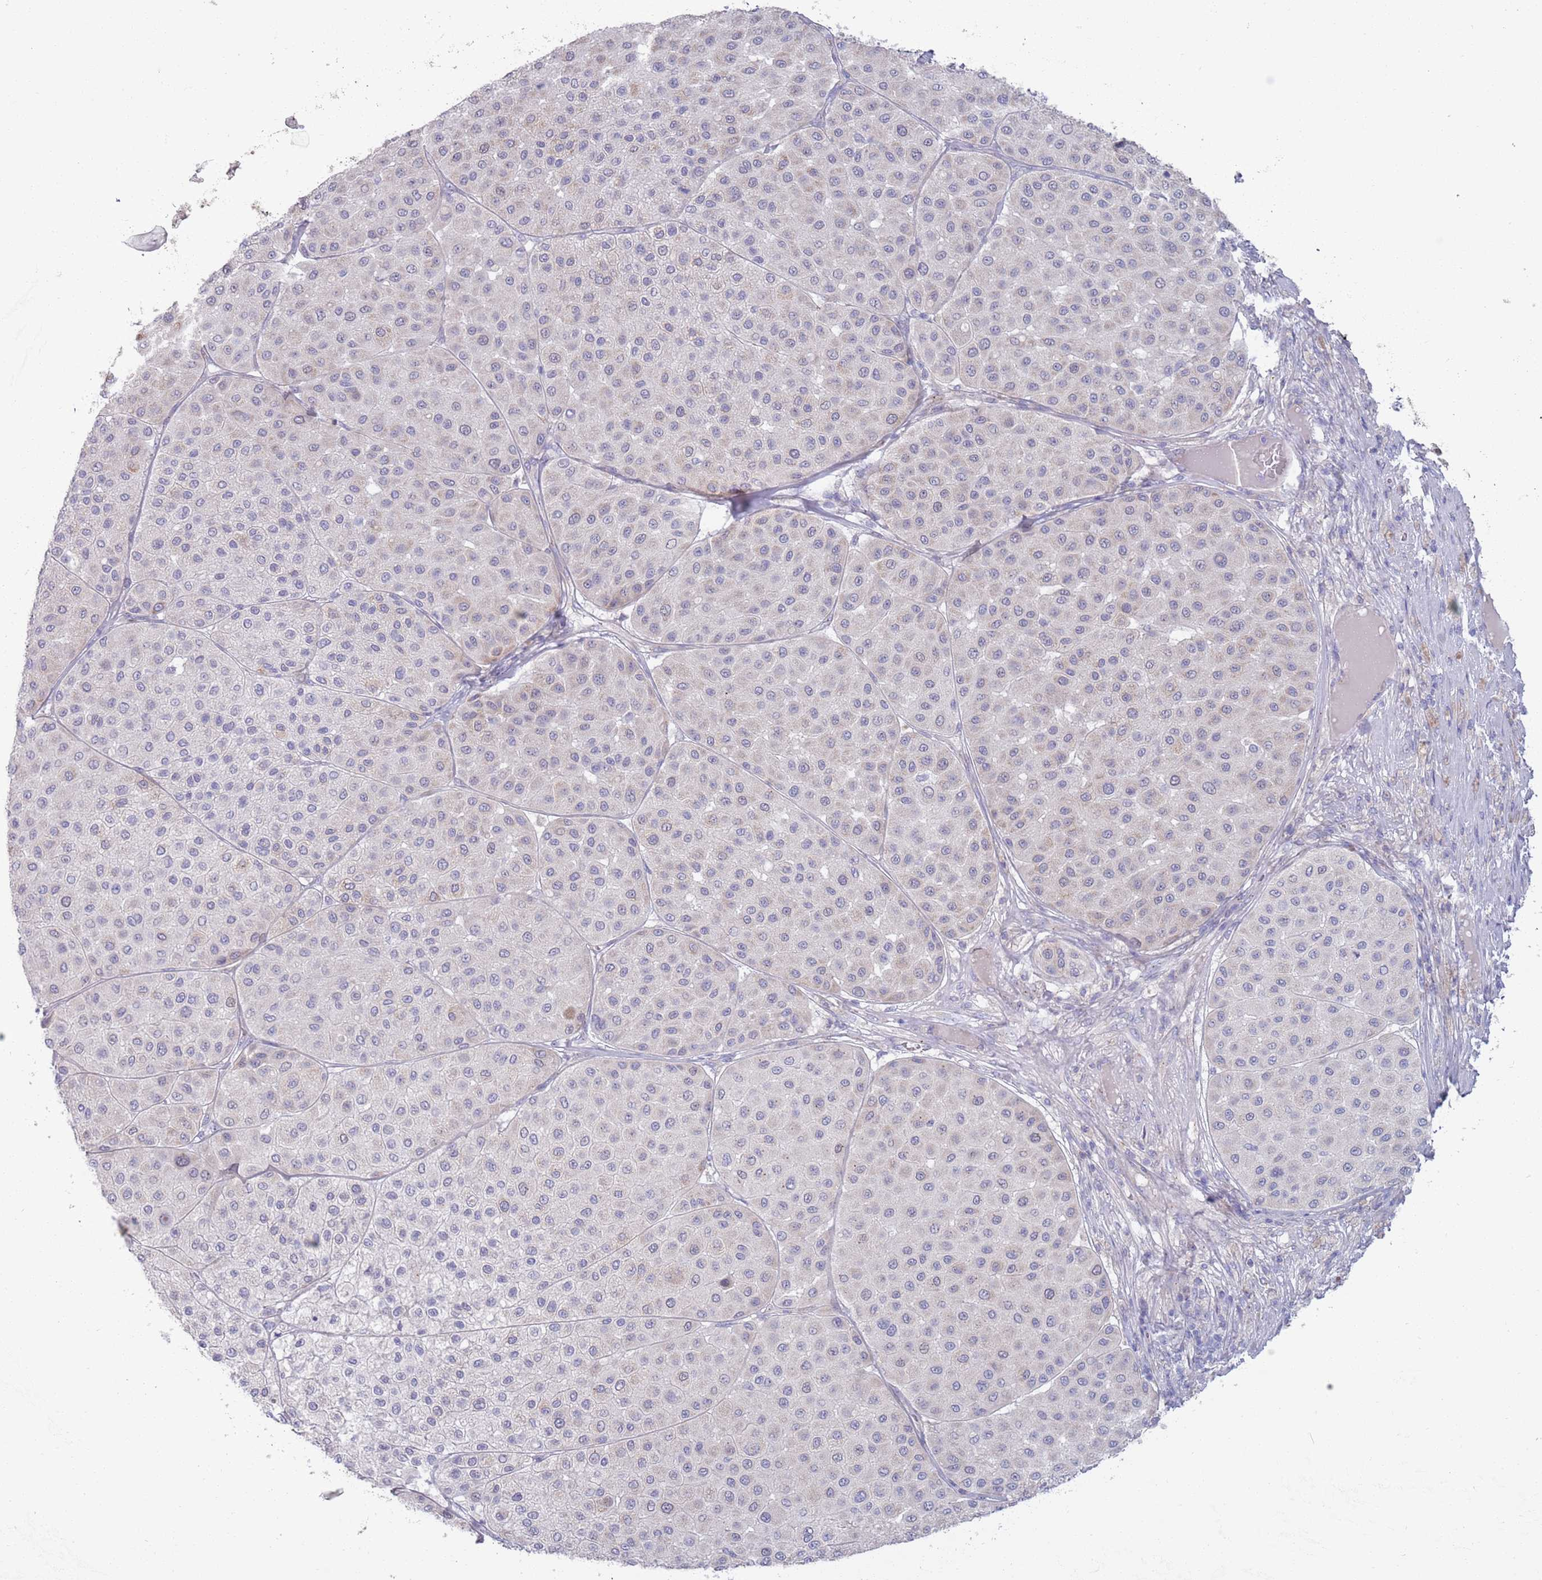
{"staining": {"intensity": "negative", "quantity": "none", "location": "none"}, "tissue": "melanoma", "cell_type": "Tumor cells", "image_type": "cancer", "snomed": [{"axis": "morphology", "description": "Malignant melanoma, Metastatic site"}, {"axis": "topography", "description": "Smooth muscle"}], "caption": "This is a image of IHC staining of malignant melanoma (metastatic site), which shows no staining in tumor cells.", "gene": "LTB", "patient": {"sex": "male", "age": 41}}